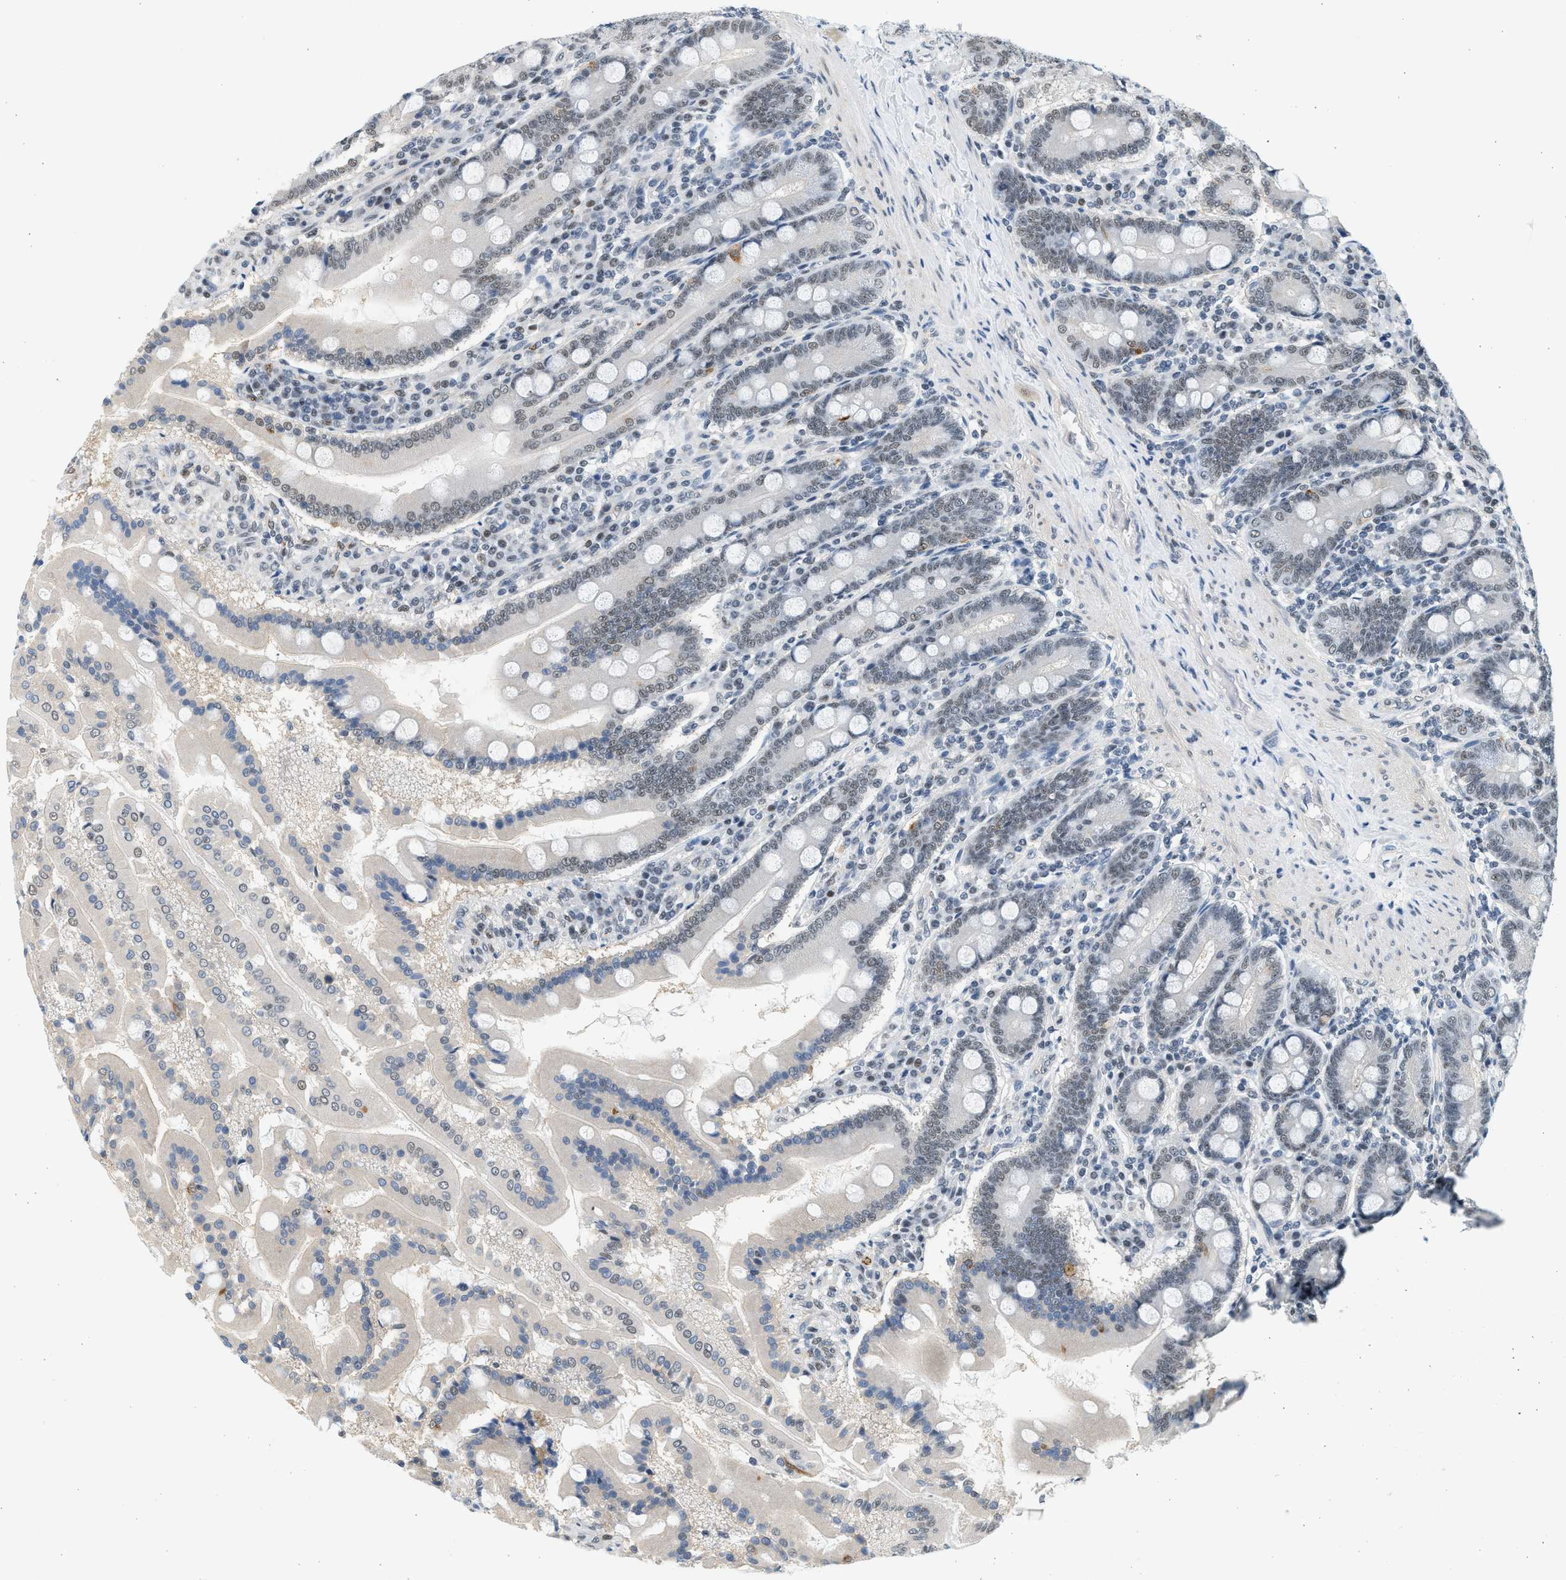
{"staining": {"intensity": "weak", "quantity": "25%-75%", "location": "nuclear"}, "tissue": "duodenum", "cell_type": "Glandular cells", "image_type": "normal", "snomed": [{"axis": "morphology", "description": "Normal tissue, NOS"}, {"axis": "topography", "description": "Duodenum"}], "caption": "A histopathology image of human duodenum stained for a protein exhibits weak nuclear brown staining in glandular cells.", "gene": "HIPK1", "patient": {"sex": "male", "age": 50}}